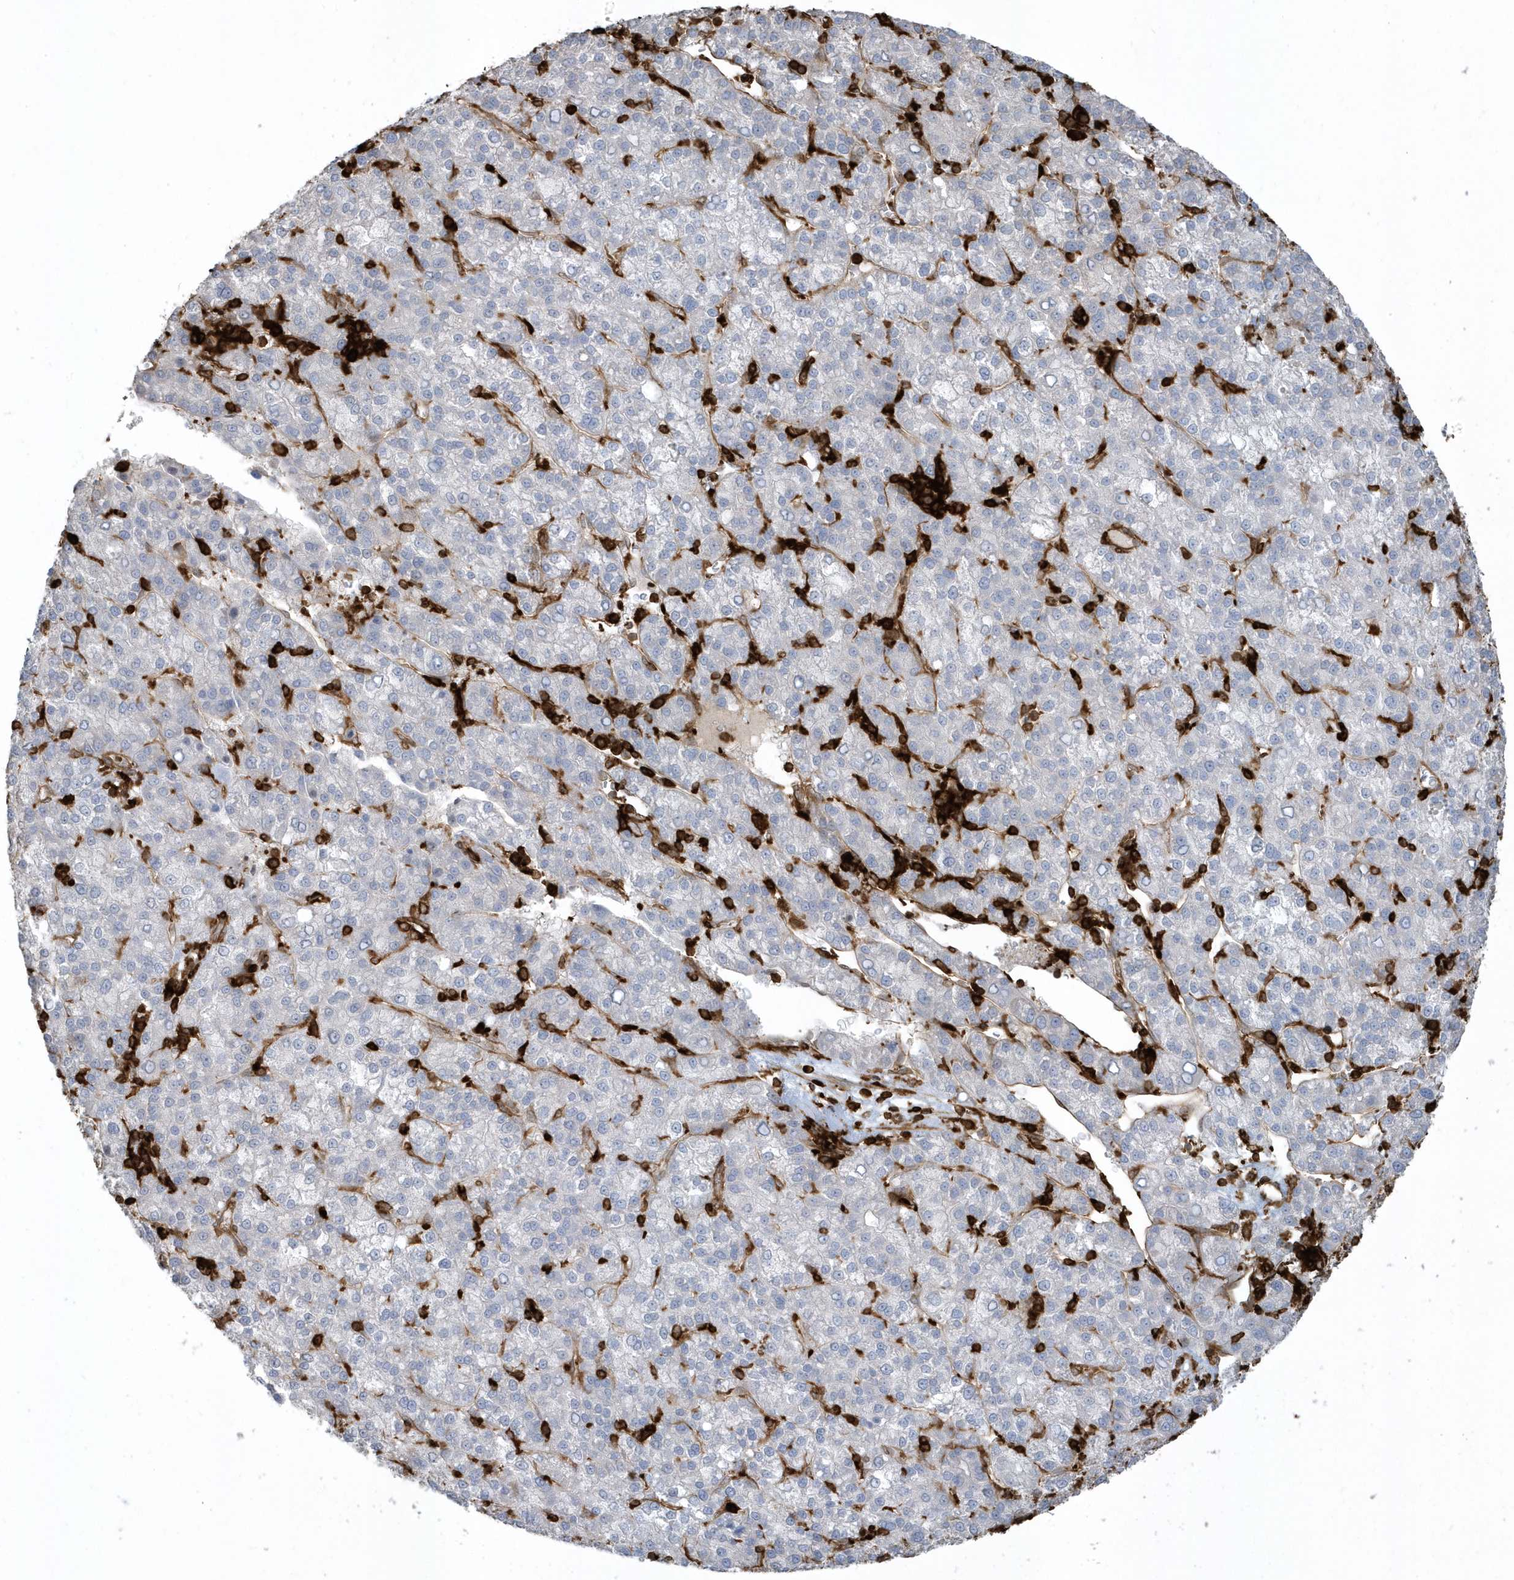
{"staining": {"intensity": "negative", "quantity": "none", "location": "none"}, "tissue": "liver cancer", "cell_type": "Tumor cells", "image_type": "cancer", "snomed": [{"axis": "morphology", "description": "Carcinoma, Hepatocellular, NOS"}, {"axis": "topography", "description": "Liver"}], "caption": "Liver cancer (hepatocellular carcinoma) was stained to show a protein in brown. There is no significant staining in tumor cells.", "gene": "CLCN6", "patient": {"sex": "female", "age": 58}}